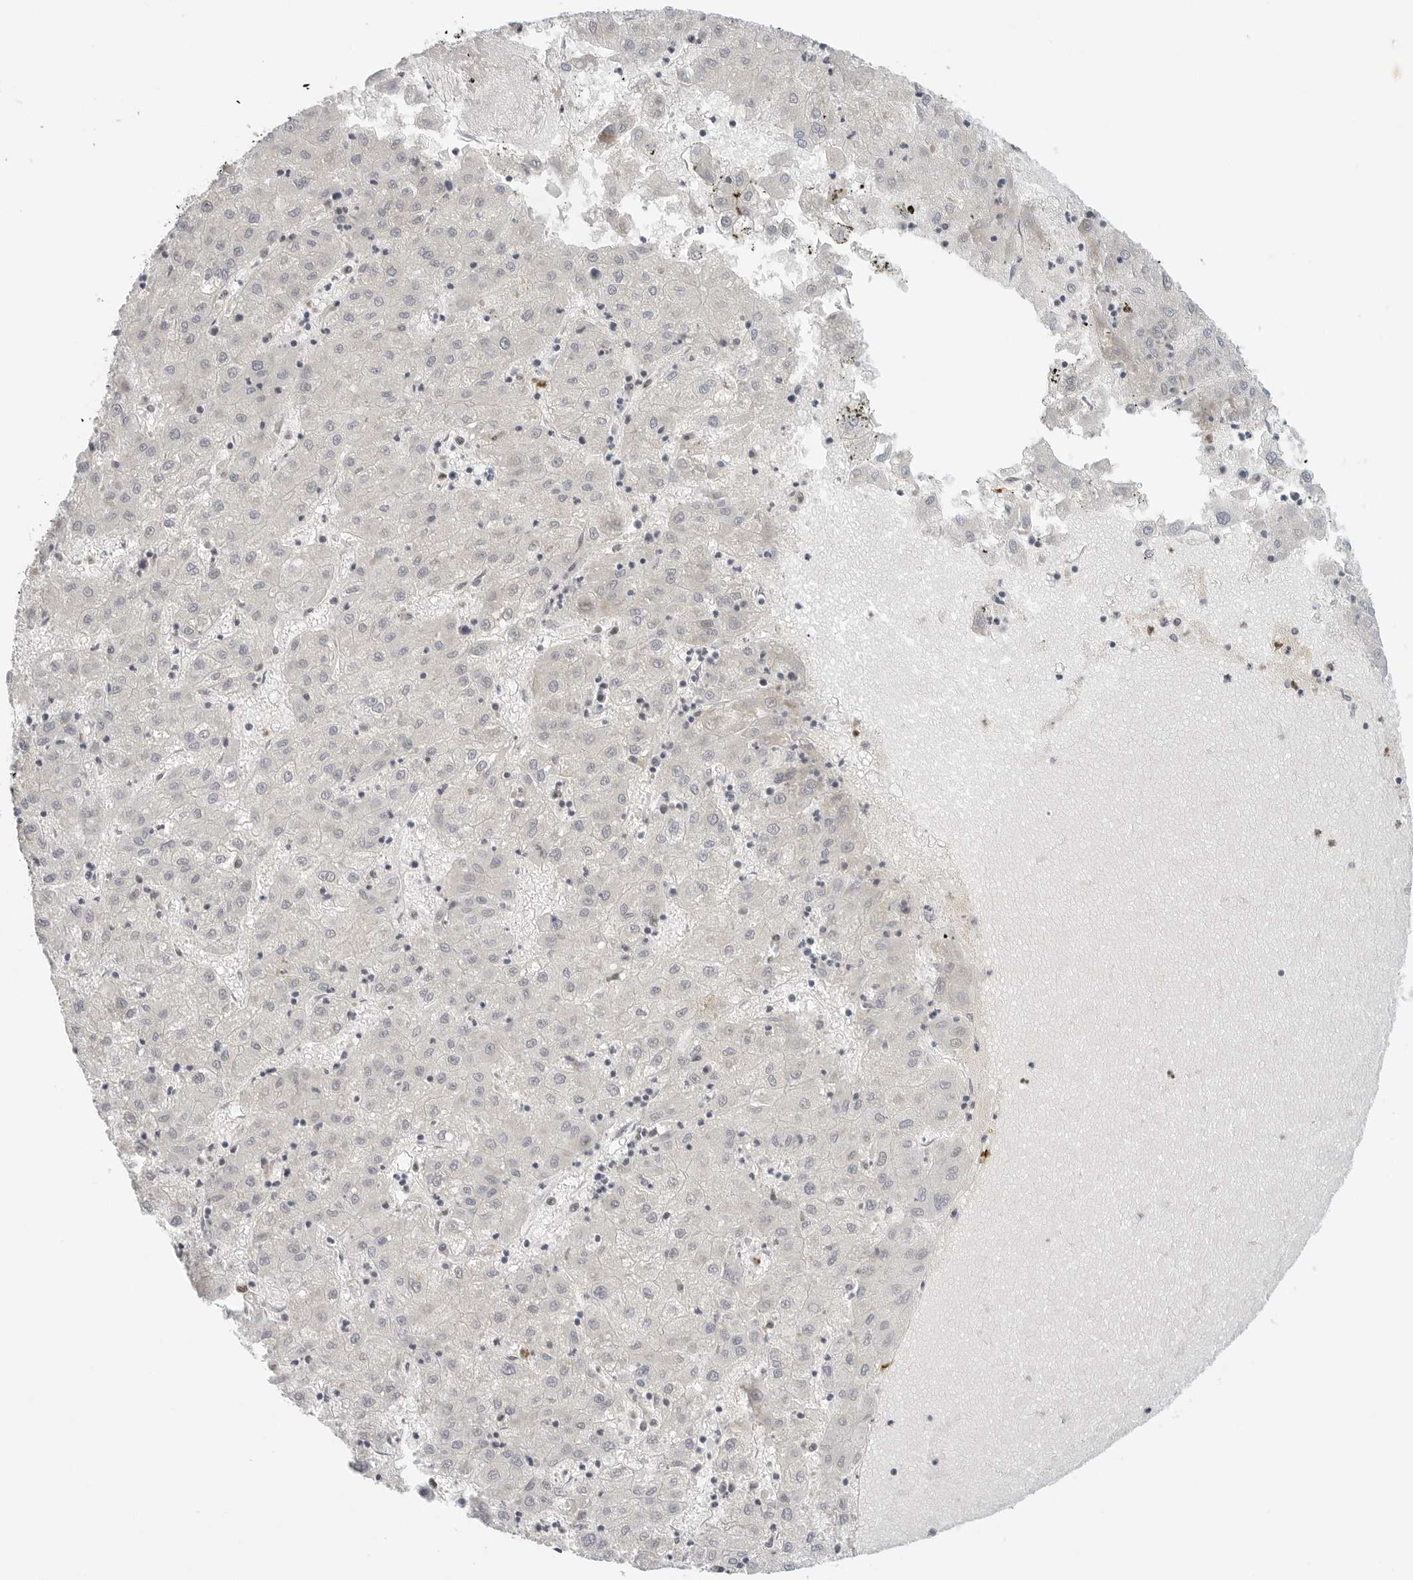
{"staining": {"intensity": "negative", "quantity": "none", "location": "none"}, "tissue": "liver cancer", "cell_type": "Tumor cells", "image_type": "cancer", "snomed": [{"axis": "morphology", "description": "Carcinoma, Hepatocellular, NOS"}, {"axis": "topography", "description": "Liver"}], "caption": "Liver hepatocellular carcinoma stained for a protein using immunohistochemistry reveals no staining tumor cells.", "gene": "C1QTNF1", "patient": {"sex": "male", "age": 72}}